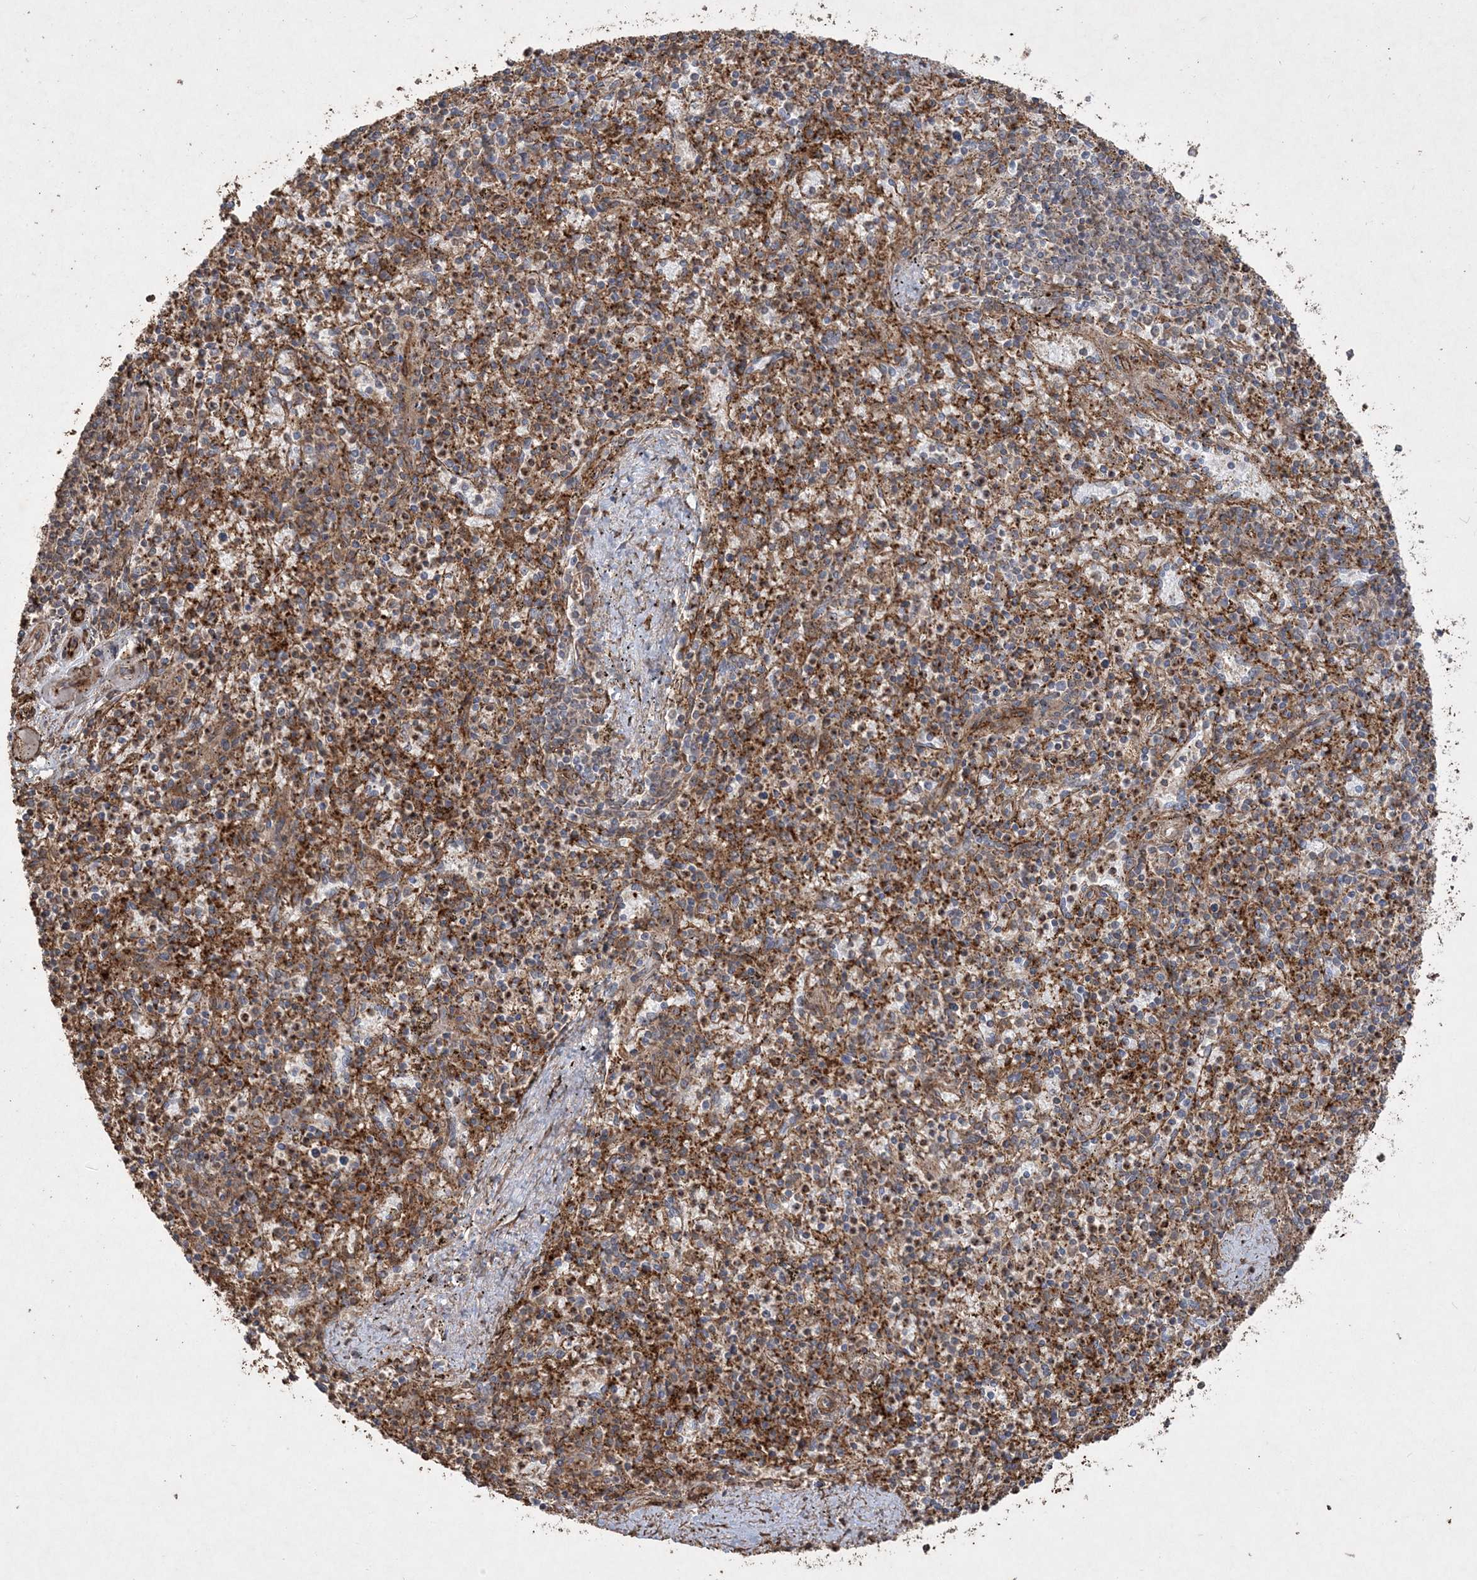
{"staining": {"intensity": "moderate", "quantity": ">75%", "location": "cytoplasmic/membranous"}, "tissue": "spleen", "cell_type": "Cells in red pulp", "image_type": "normal", "snomed": [{"axis": "morphology", "description": "Normal tissue, NOS"}, {"axis": "topography", "description": "Spleen"}], "caption": "Immunohistochemistry of normal human spleen exhibits medium levels of moderate cytoplasmic/membranous expression in about >75% of cells in red pulp. (Stains: DAB in brown, nuclei in blue, Microscopy: brightfield microscopy at high magnification).", "gene": "TTC7A", "patient": {"sex": "male", "age": 72}}